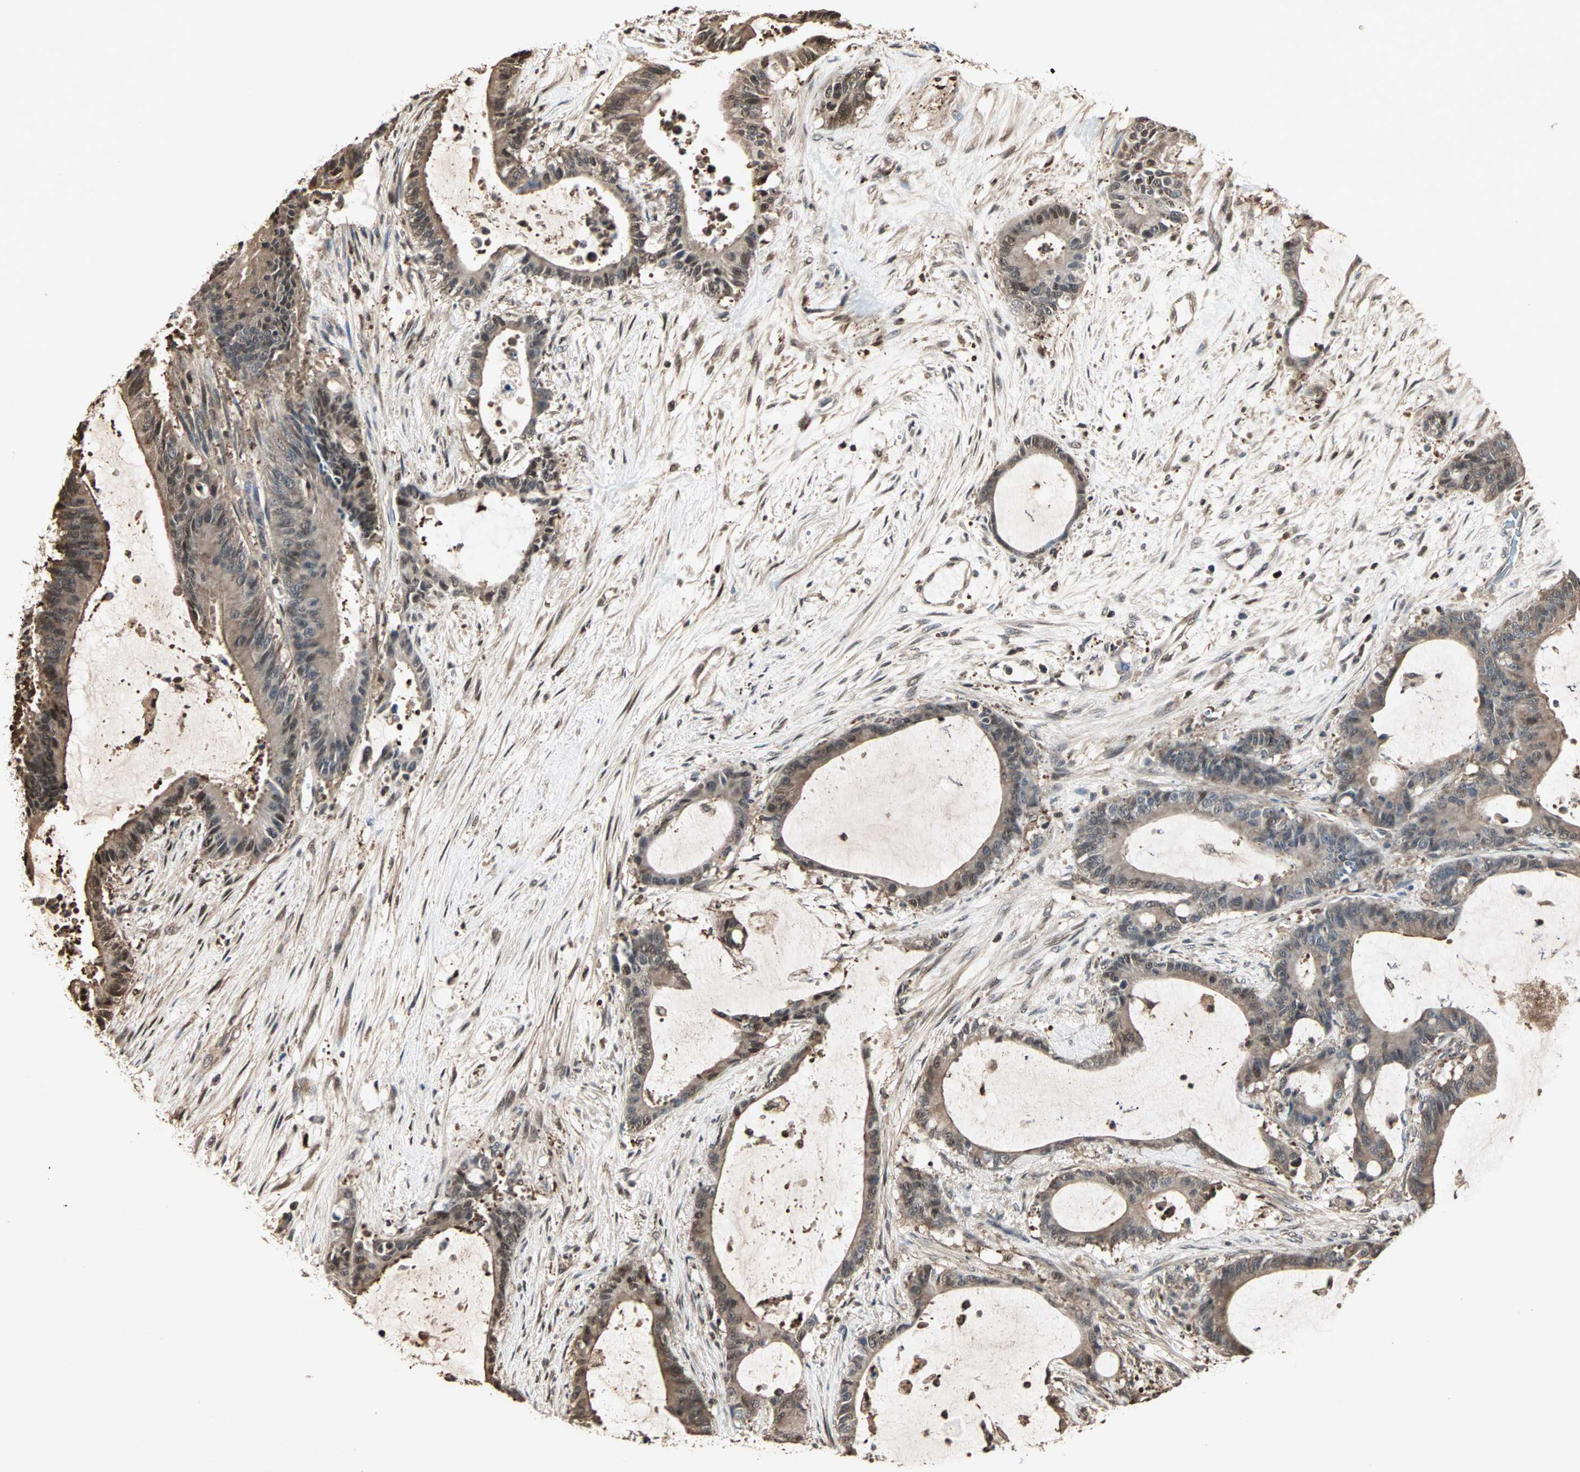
{"staining": {"intensity": "weak", "quantity": ">75%", "location": "cytoplasmic/membranous"}, "tissue": "liver cancer", "cell_type": "Tumor cells", "image_type": "cancer", "snomed": [{"axis": "morphology", "description": "Cholangiocarcinoma"}, {"axis": "topography", "description": "Liver"}], "caption": "Immunohistochemistry (IHC) photomicrograph of neoplastic tissue: liver cancer stained using immunohistochemistry (IHC) exhibits low levels of weak protein expression localized specifically in the cytoplasmic/membranous of tumor cells, appearing as a cytoplasmic/membranous brown color.", "gene": "DRG2", "patient": {"sex": "female", "age": 73}}